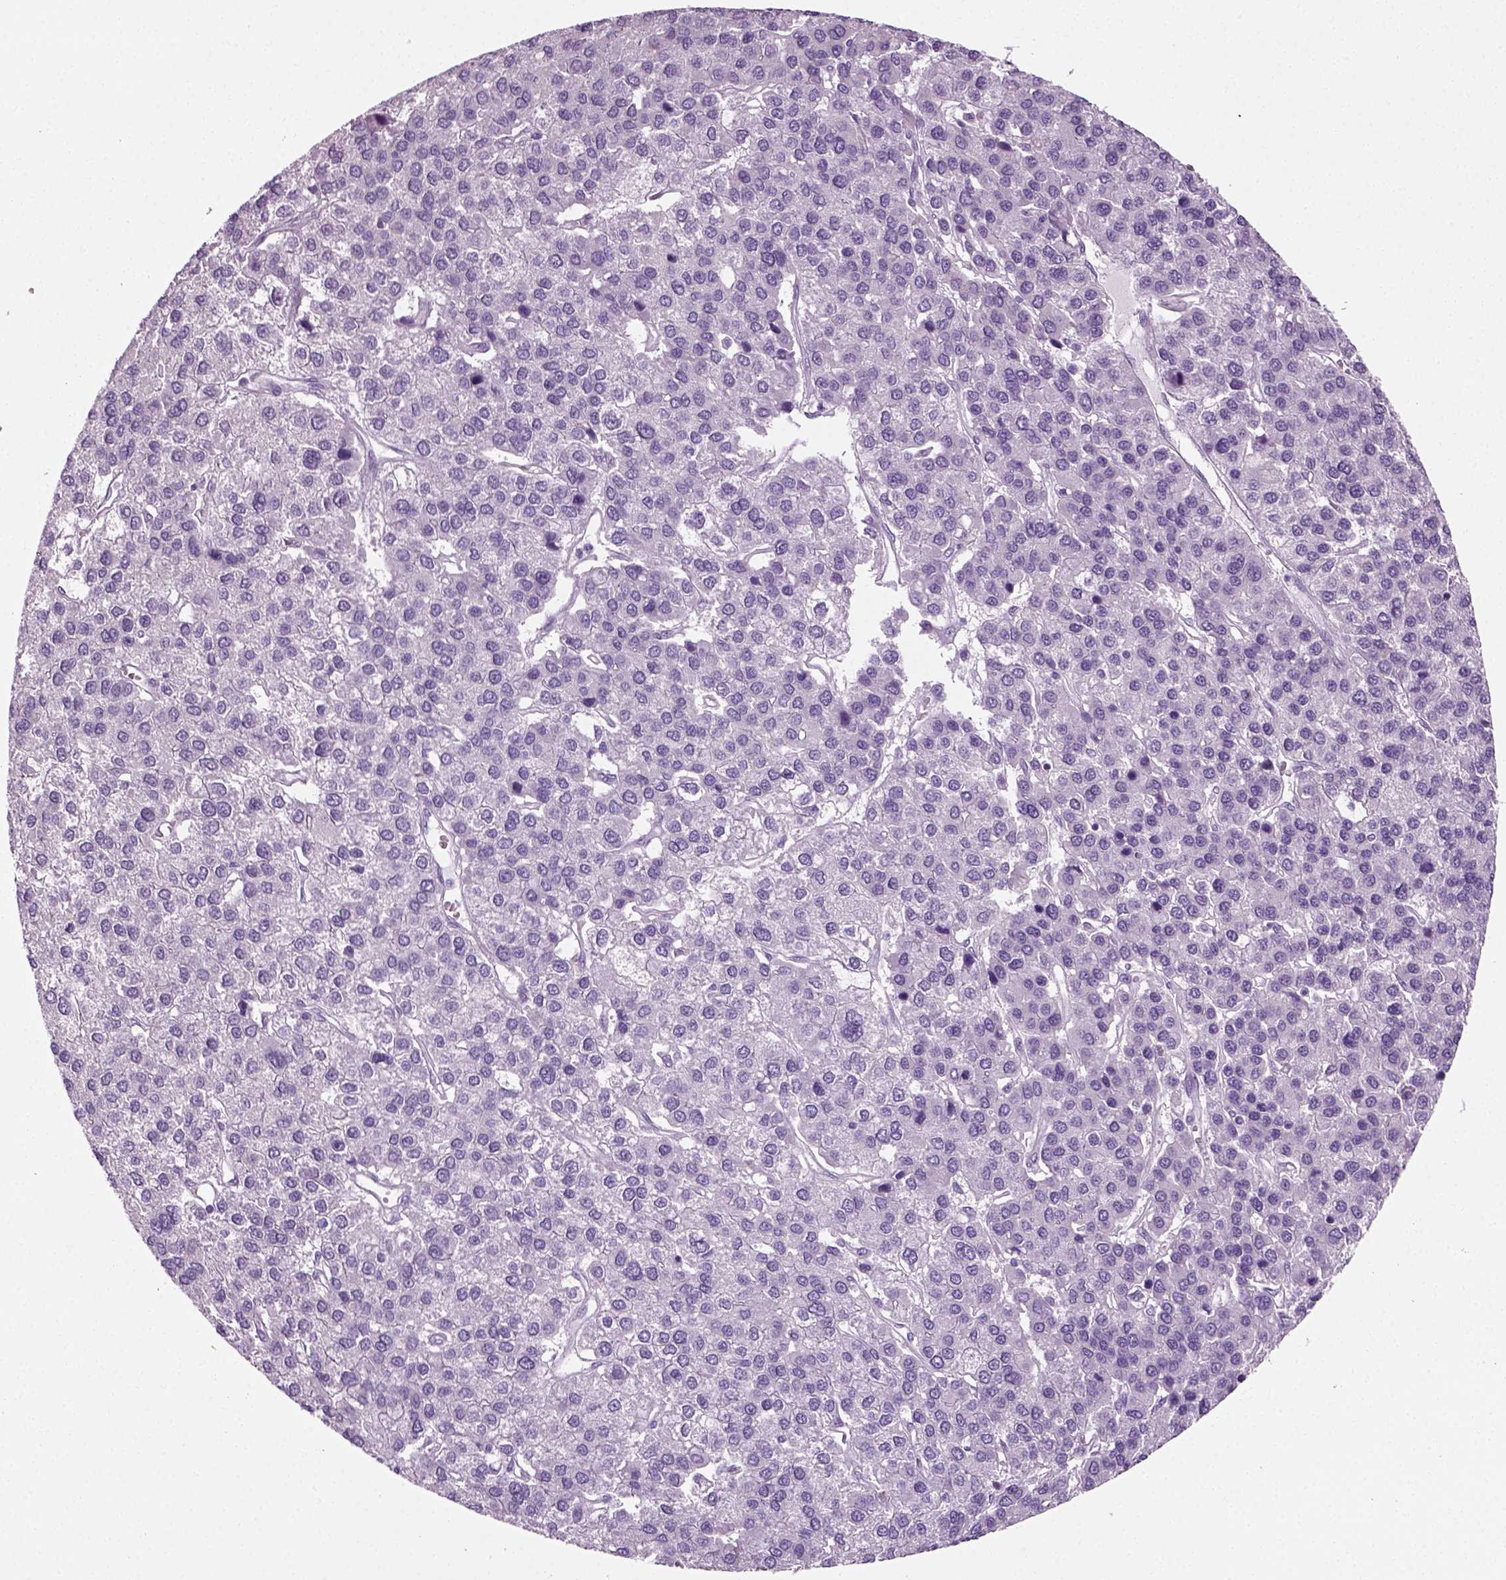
{"staining": {"intensity": "negative", "quantity": "none", "location": "none"}, "tissue": "liver cancer", "cell_type": "Tumor cells", "image_type": "cancer", "snomed": [{"axis": "morphology", "description": "Carcinoma, Hepatocellular, NOS"}, {"axis": "topography", "description": "Liver"}], "caption": "Tumor cells are negative for brown protein staining in liver cancer.", "gene": "SPATA31E1", "patient": {"sex": "female", "age": 41}}